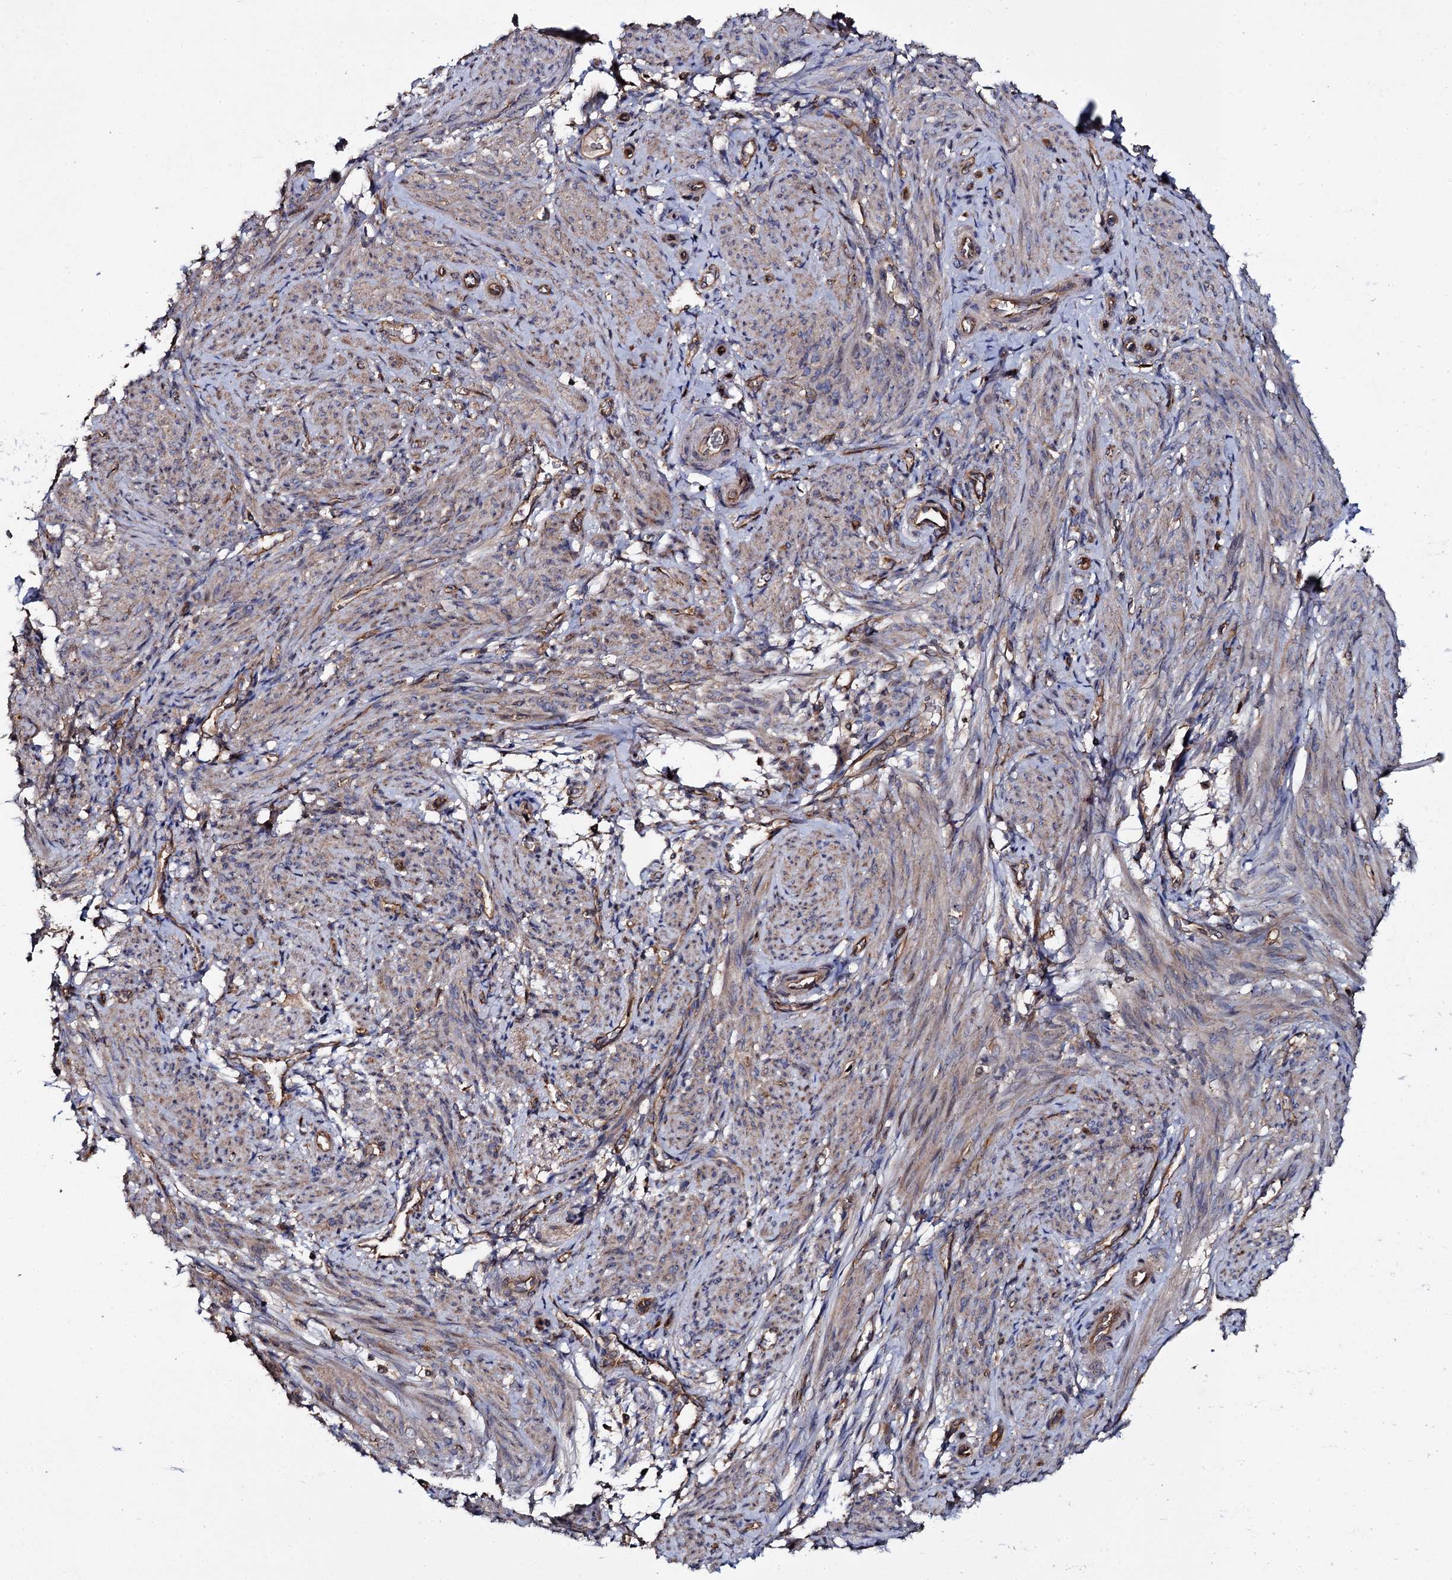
{"staining": {"intensity": "weak", "quantity": "25%-75%", "location": "cytoplasmic/membranous"}, "tissue": "smooth muscle", "cell_type": "Smooth muscle cells", "image_type": "normal", "snomed": [{"axis": "morphology", "description": "Normal tissue, NOS"}, {"axis": "topography", "description": "Smooth muscle"}], "caption": "Immunohistochemistry micrograph of benign smooth muscle stained for a protein (brown), which displays low levels of weak cytoplasmic/membranous staining in about 25%-75% of smooth muscle cells.", "gene": "TTC23", "patient": {"sex": "female", "age": 39}}